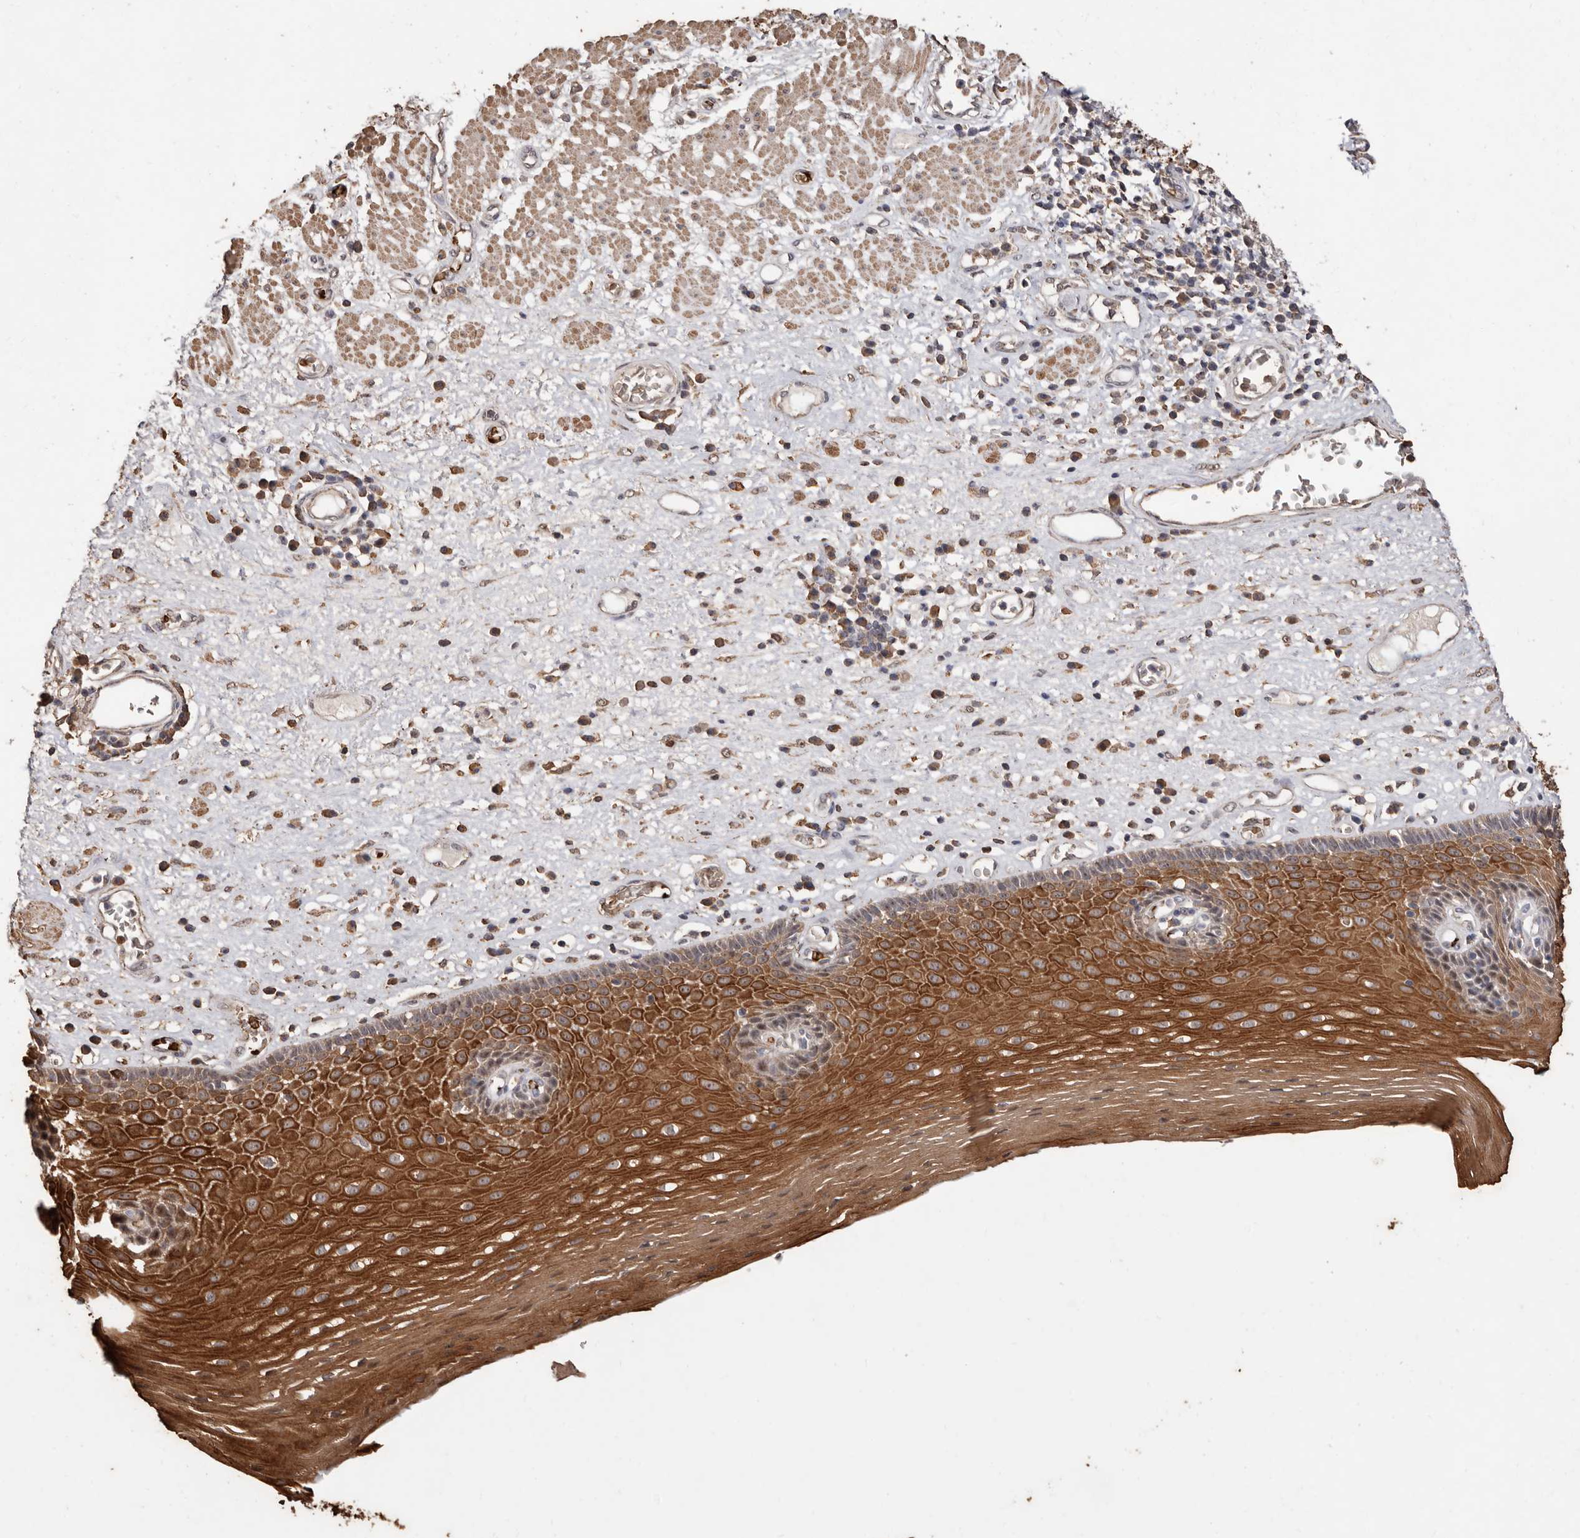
{"staining": {"intensity": "strong", "quantity": ">75%", "location": "cytoplasmic/membranous"}, "tissue": "esophagus", "cell_type": "Squamous epithelial cells", "image_type": "normal", "snomed": [{"axis": "morphology", "description": "Normal tissue, NOS"}, {"axis": "morphology", "description": "Adenocarcinoma, NOS"}, {"axis": "topography", "description": "Esophagus"}], "caption": "This is a micrograph of immunohistochemistry (IHC) staining of normal esophagus, which shows strong staining in the cytoplasmic/membranous of squamous epithelial cells.", "gene": "GRAMD2A", "patient": {"sex": "male", "age": 62}}